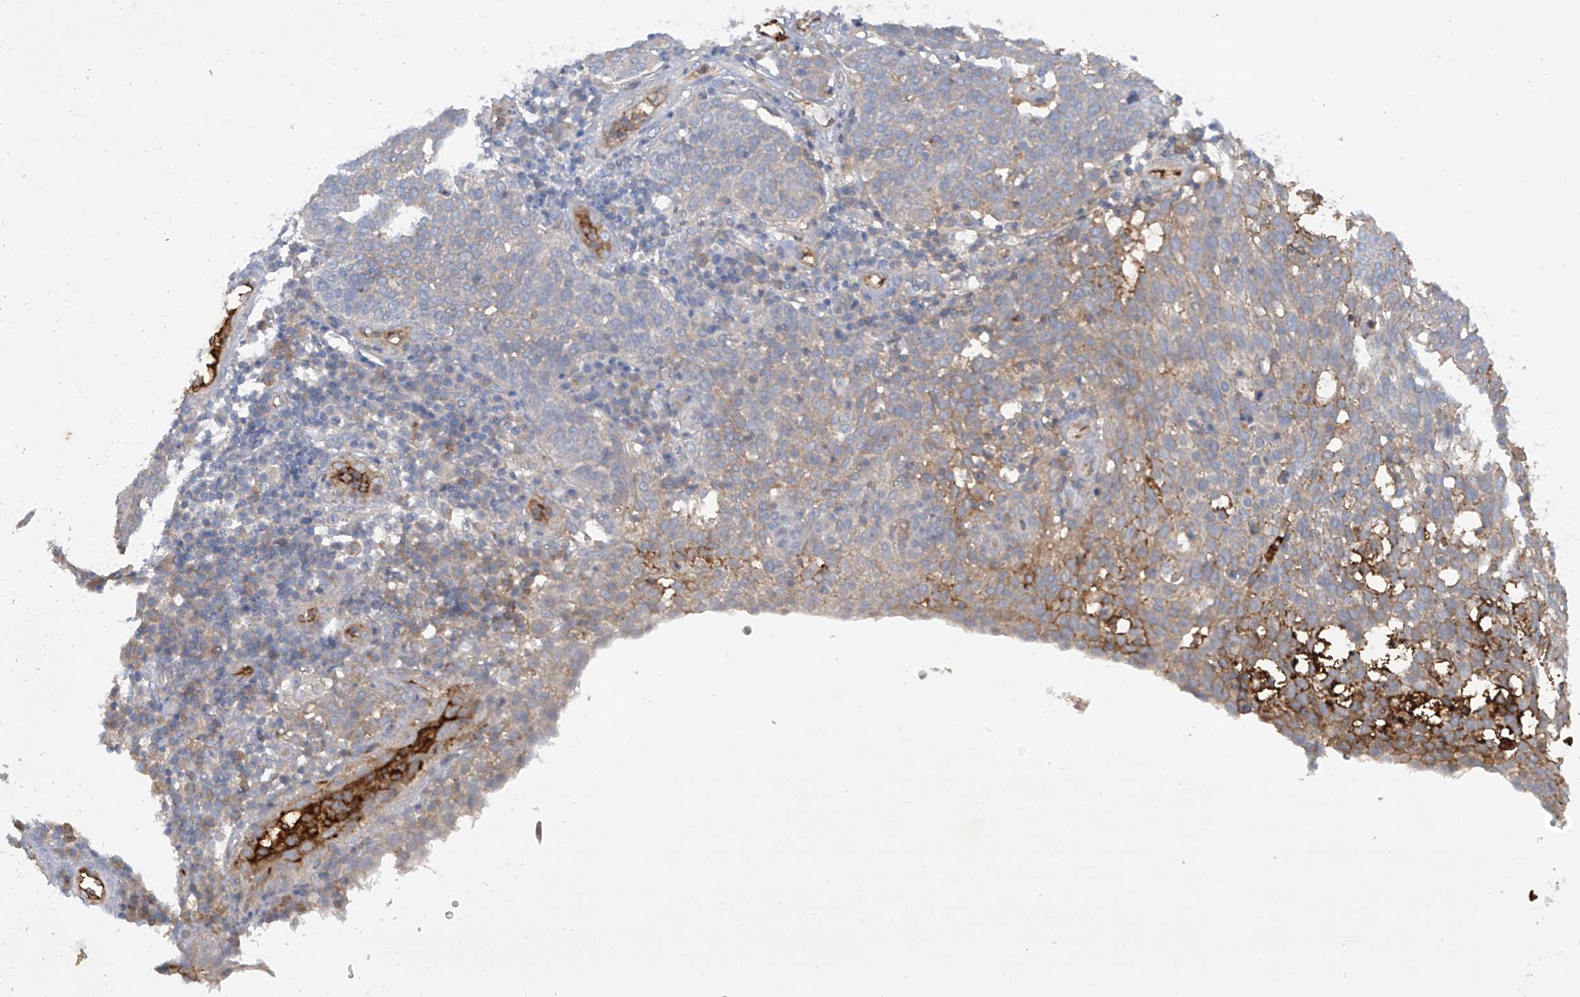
{"staining": {"intensity": "negative", "quantity": "none", "location": "none"}, "tissue": "cervical cancer", "cell_type": "Tumor cells", "image_type": "cancer", "snomed": [{"axis": "morphology", "description": "Squamous cell carcinoma, NOS"}, {"axis": "topography", "description": "Cervix"}], "caption": "This is an IHC photomicrograph of squamous cell carcinoma (cervical). There is no staining in tumor cells.", "gene": "HAS3", "patient": {"sex": "female", "age": 34}}